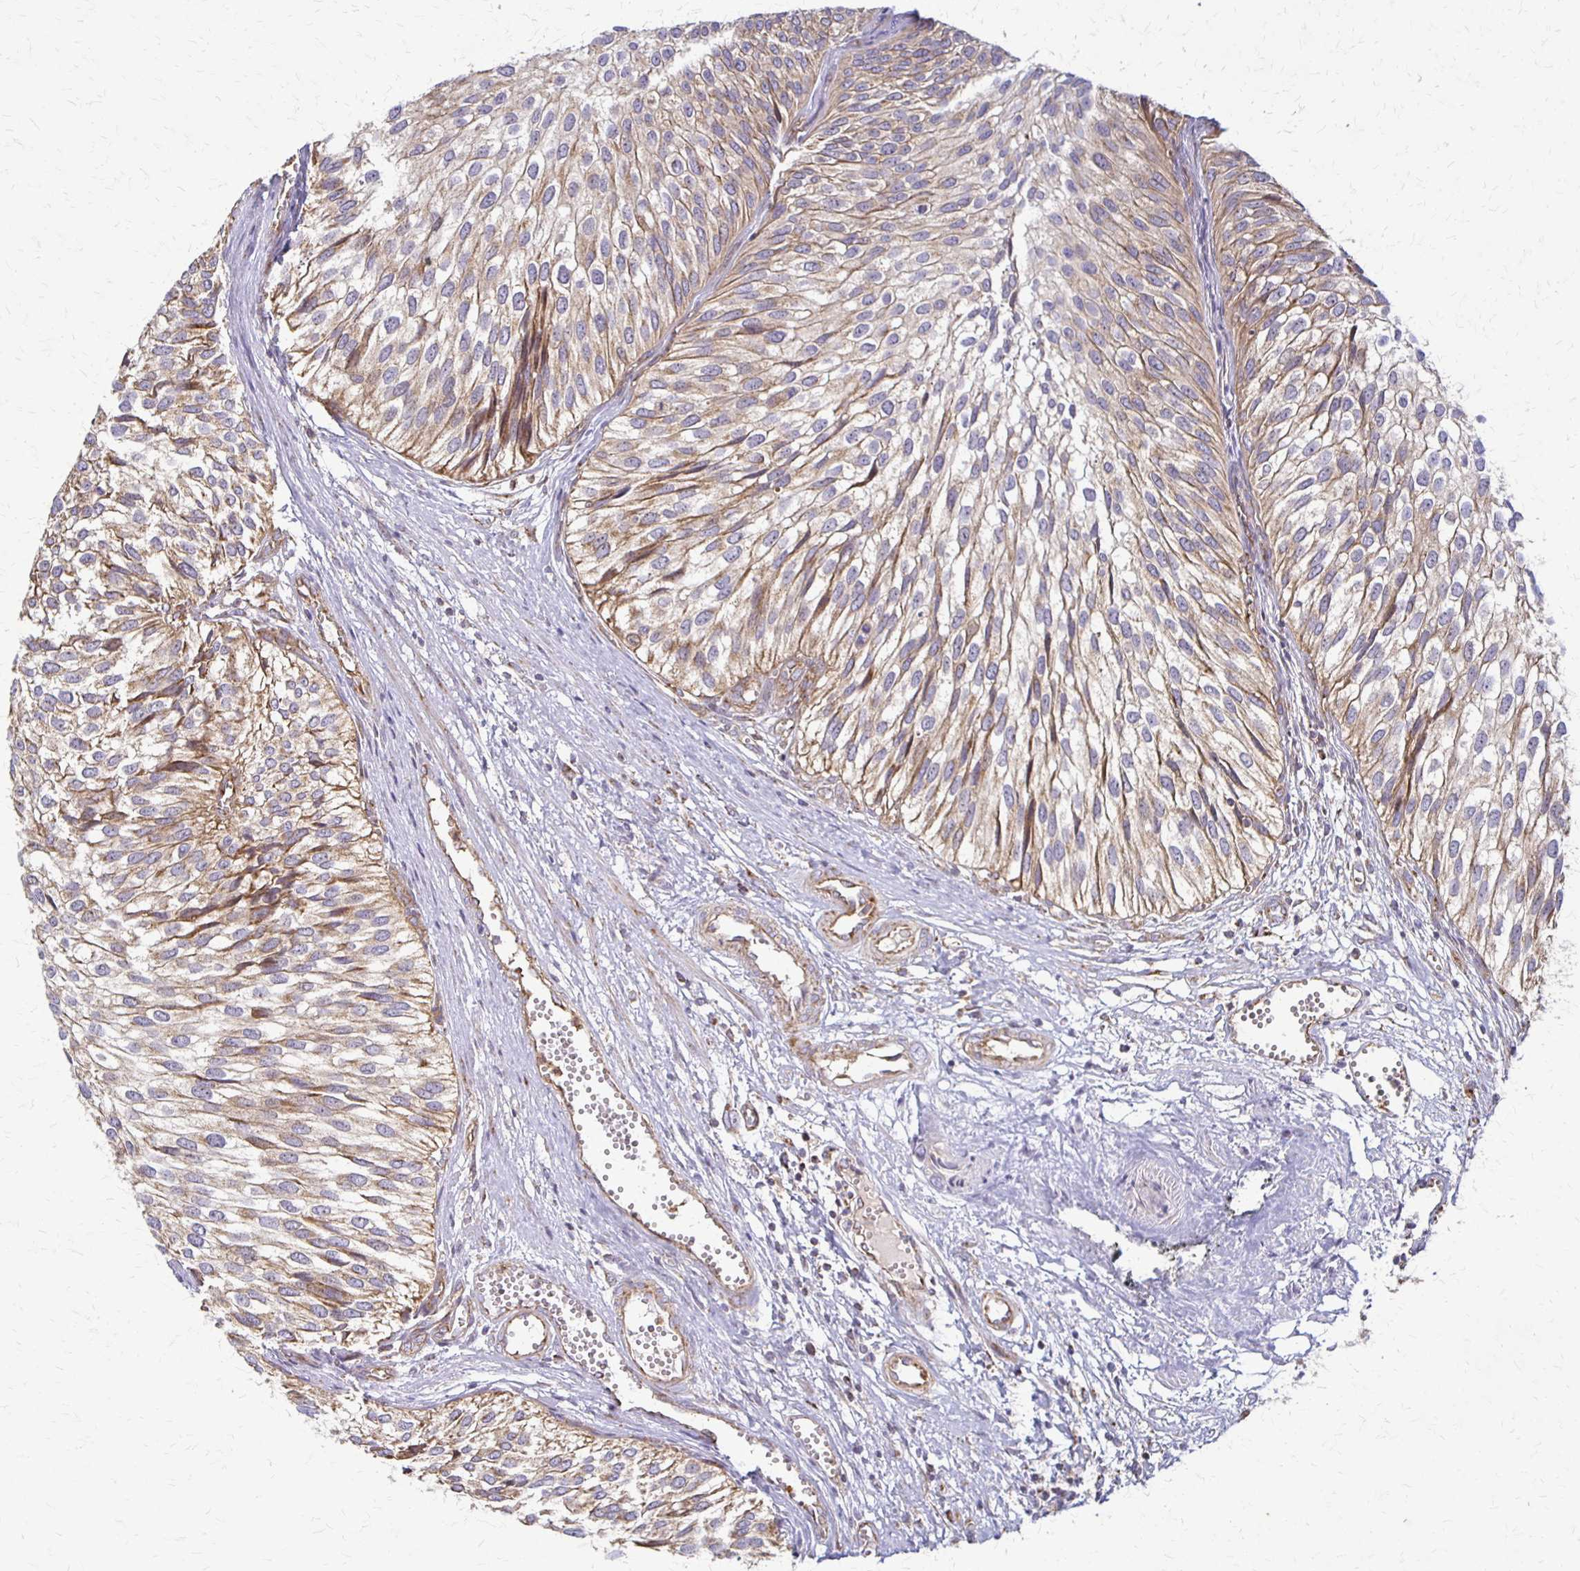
{"staining": {"intensity": "moderate", "quantity": "<25%", "location": "cytoplasmic/membranous"}, "tissue": "urothelial cancer", "cell_type": "Tumor cells", "image_type": "cancer", "snomed": [{"axis": "morphology", "description": "Urothelial carcinoma, Low grade"}, {"axis": "topography", "description": "Urinary bladder"}], "caption": "Immunohistochemical staining of human urothelial cancer reveals low levels of moderate cytoplasmic/membranous protein positivity in approximately <25% of tumor cells.", "gene": "EIF4EBP2", "patient": {"sex": "male", "age": 91}}